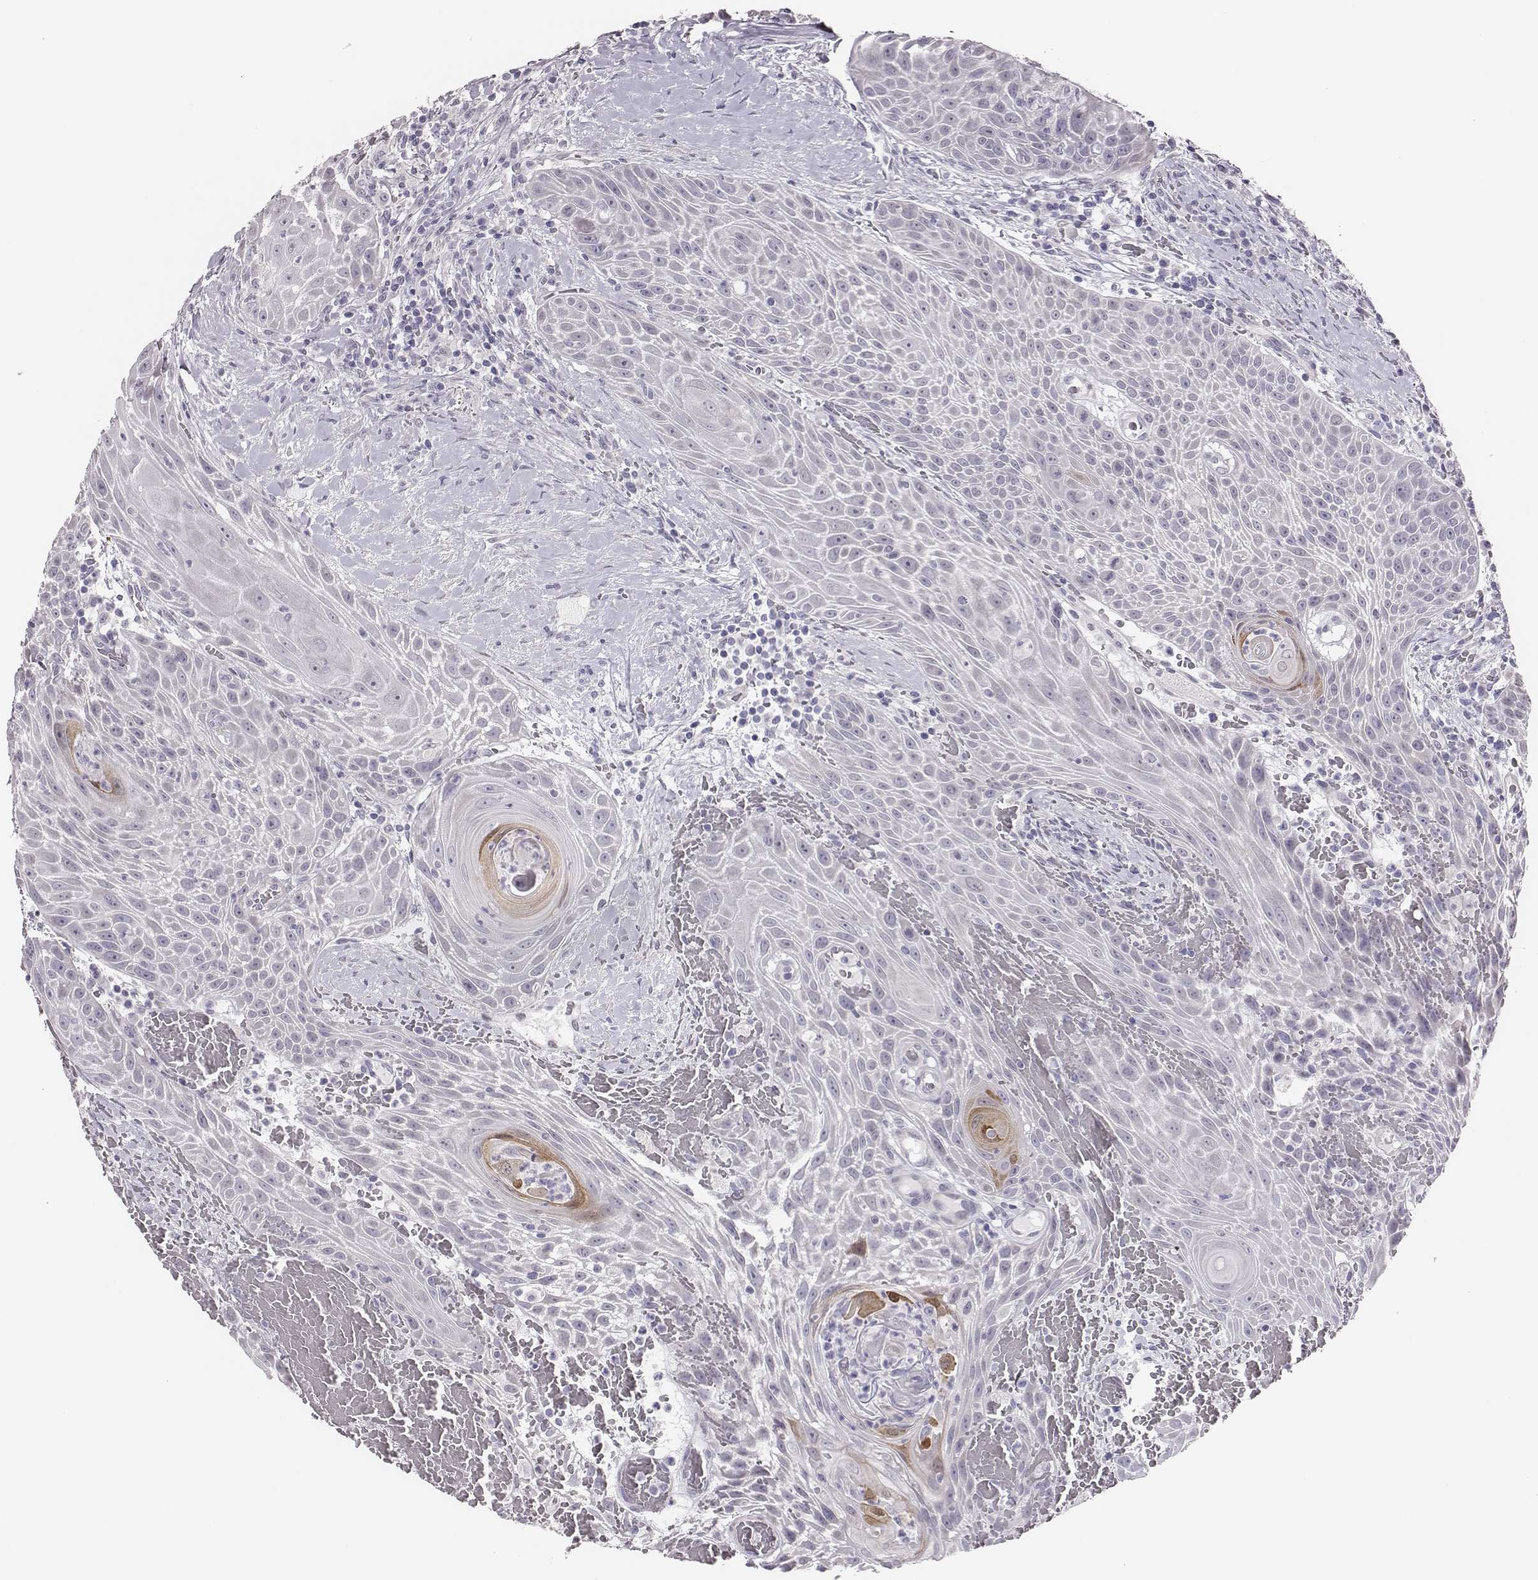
{"staining": {"intensity": "negative", "quantity": "none", "location": "none"}, "tissue": "head and neck cancer", "cell_type": "Tumor cells", "image_type": "cancer", "snomed": [{"axis": "morphology", "description": "Squamous cell carcinoma, NOS"}, {"axis": "topography", "description": "Head-Neck"}], "caption": "Tumor cells show no significant protein positivity in head and neck cancer (squamous cell carcinoma).", "gene": "SCML2", "patient": {"sex": "male", "age": 69}}